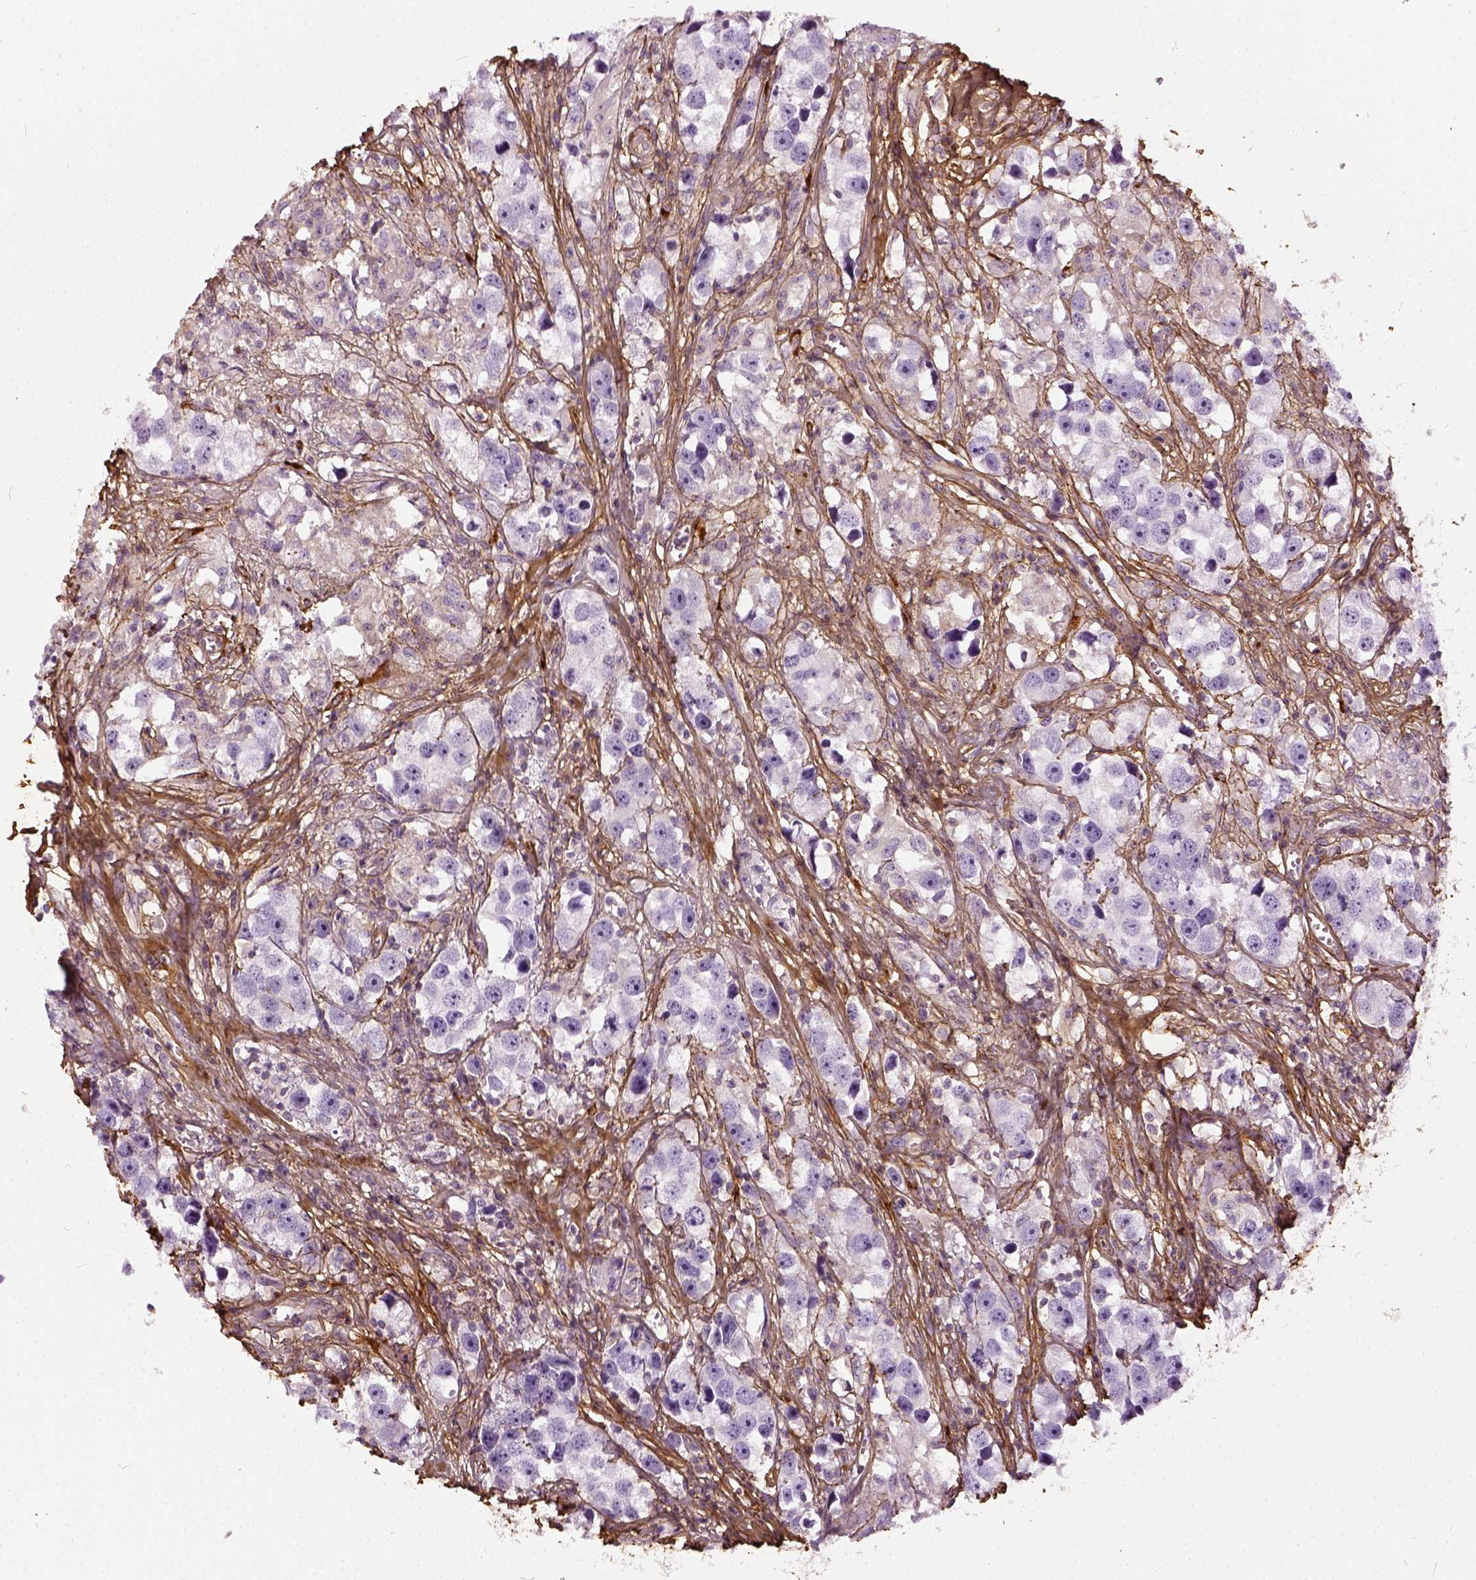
{"staining": {"intensity": "negative", "quantity": "none", "location": "none"}, "tissue": "testis cancer", "cell_type": "Tumor cells", "image_type": "cancer", "snomed": [{"axis": "morphology", "description": "Seminoma, NOS"}, {"axis": "topography", "description": "Testis"}], "caption": "A high-resolution photomicrograph shows immunohistochemistry staining of testis cancer, which demonstrates no significant positivity in tumor cells.", "gene": "COL6A2", "patient": {"sex": "male", "age": 49}}